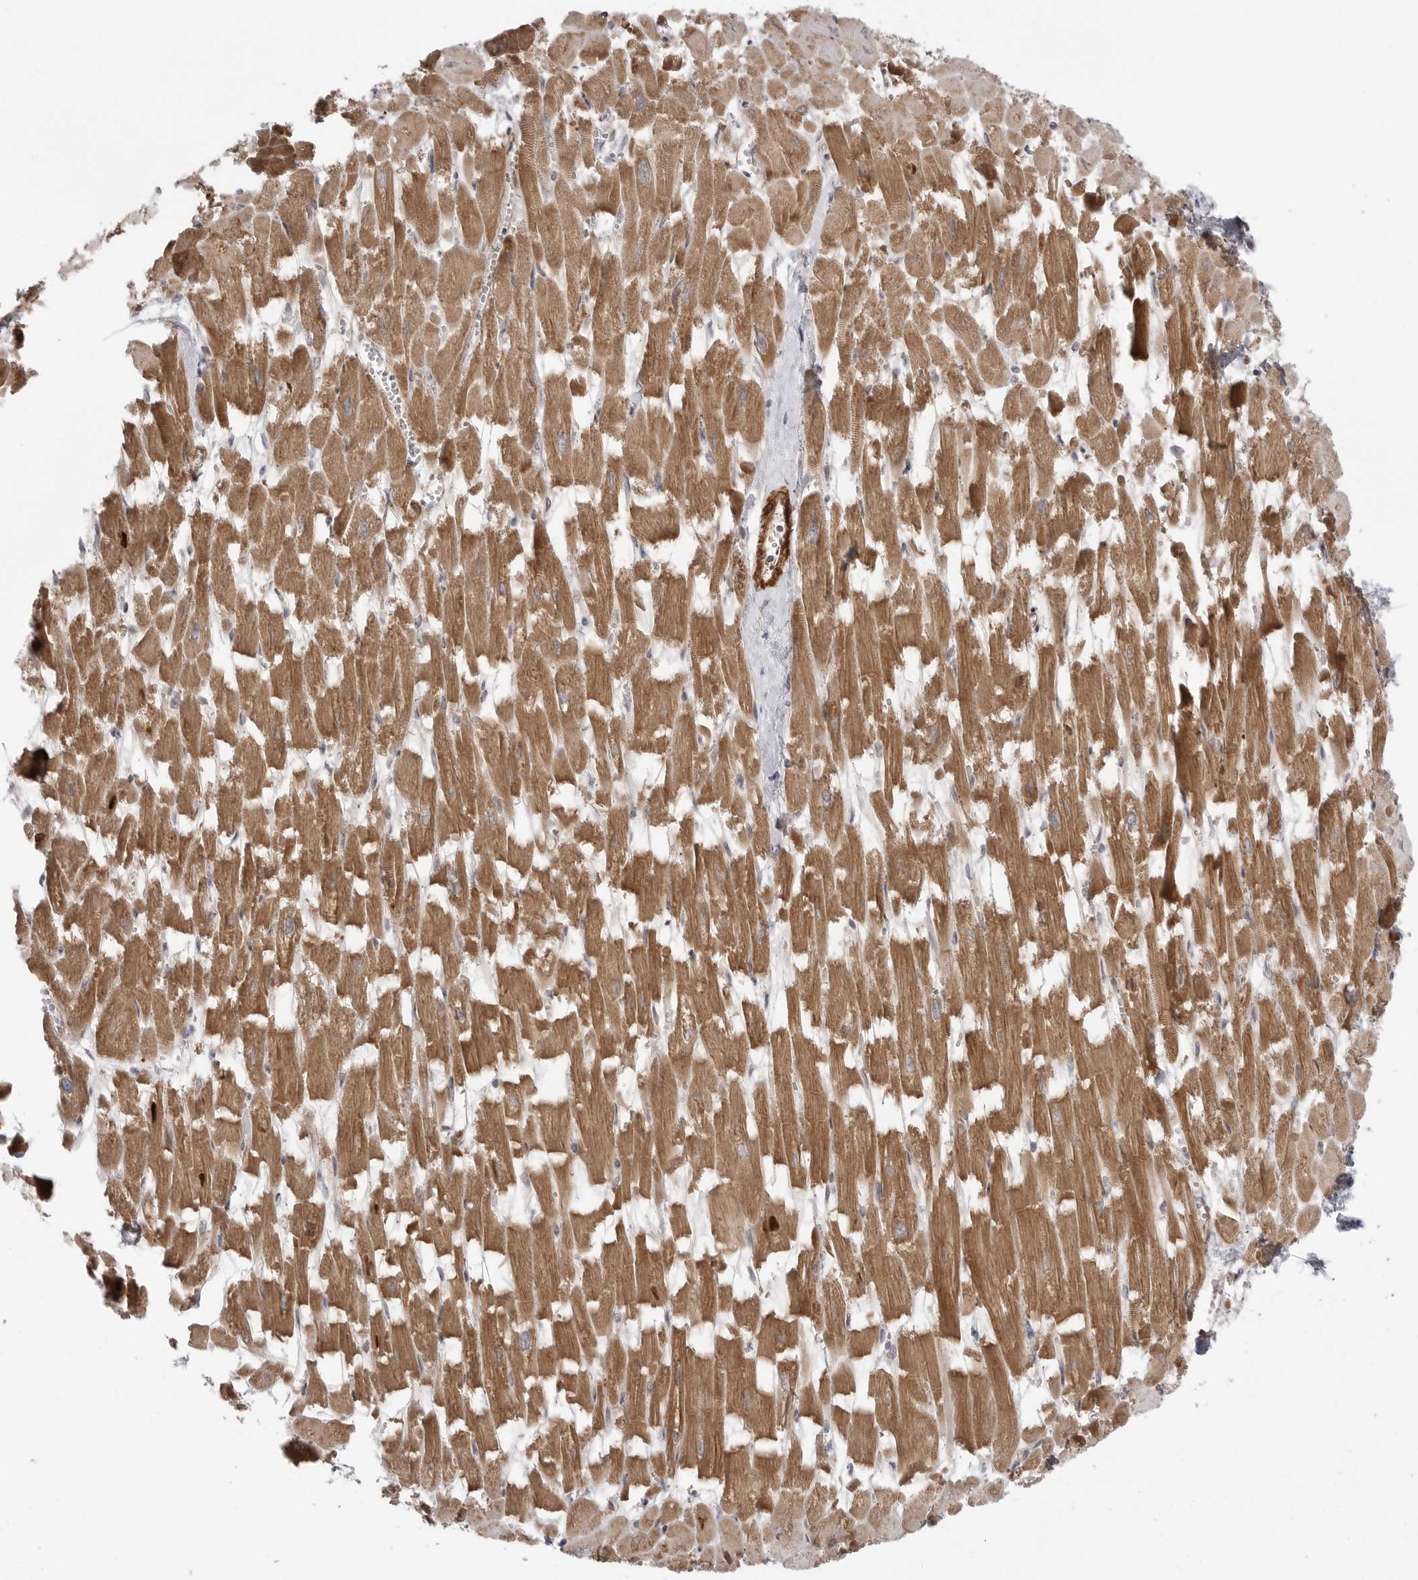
{"staining": {"intensity": "moderate", "quantity": ">75%", "location": "cytoplasmic/membranous"}, "tissue": "heart muscle", "cell_type": "Cardiomyocytes", "image_type": "normal", "snomed": [{"axis": "morphology", "description": "Normal tissue, NOS"}, {"axis": "topography", "description": "Heart"}], "caption": "The micrograph shows immunohistochemical staining of benign heart muscle. There is moderate cytoplasmic/membranous staining is identified in about >75% of cardiomyocytes.", "gene": "SCP2", "patient": {"sex": "male", "age": 54}}